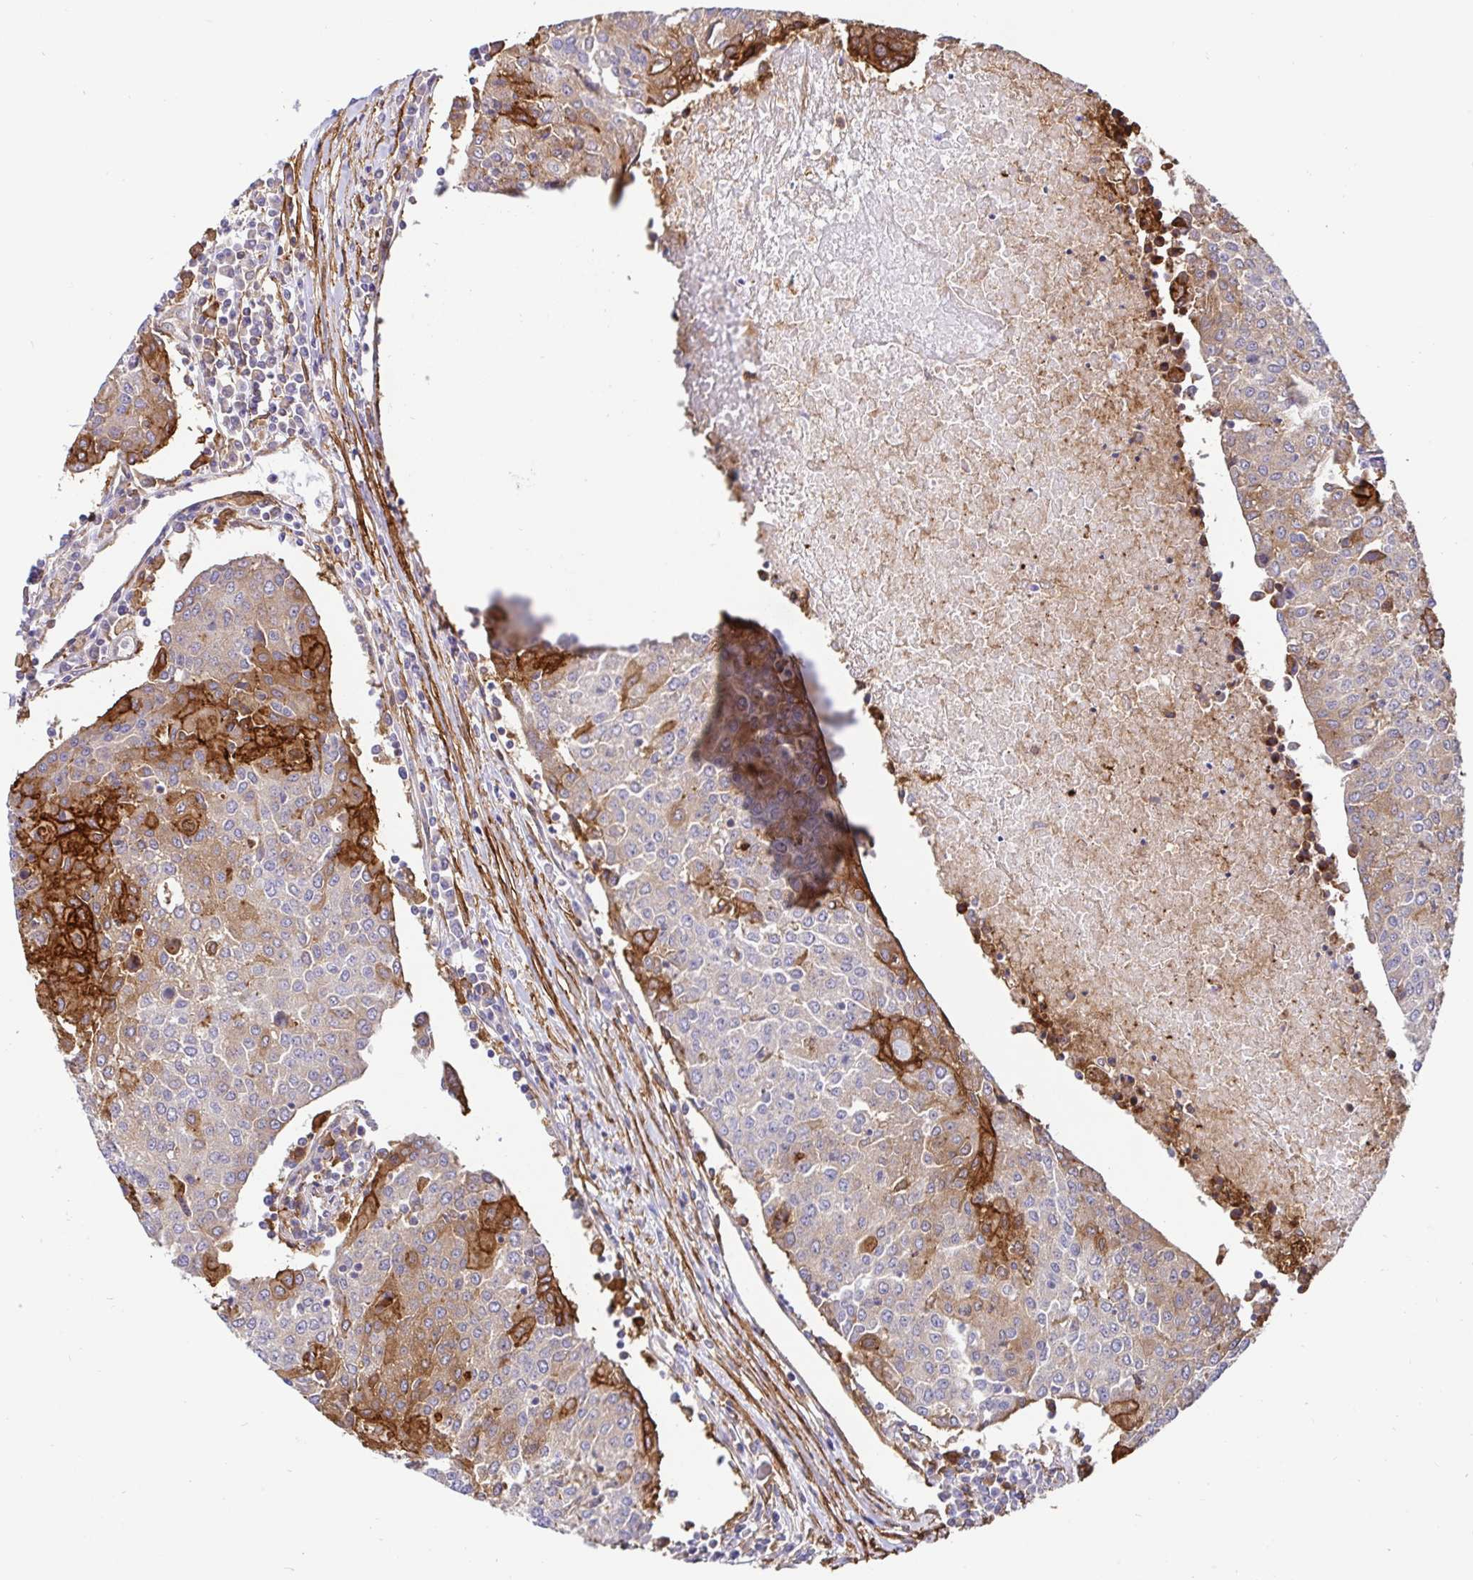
{"staining": {"intensity": "strong", "quantity": "<25%", "location": "cytoplasmic/membranous"}, "tissue": "urothelial cancer", "cell_type": "Tumor cells", "image_type": "cancer", "snomed": [{"axis": "morphology", "description": "Urothelial carcinoma, High grade"}, {"axis": "topography", "description": "Urinary bladder"}], "caption": "A high-resolution histopathology image shows immunohistochemistry staining of urothelial cancer, which exhibits strong cytoplasmic/membranous expression in about <25% of tumor cells. Immunohistochemistry (ihc) stains the protein in brown and the nuclei are stained blue.", "gene": "ANXA2", "patient": {"sex": "female", "age": 85}}